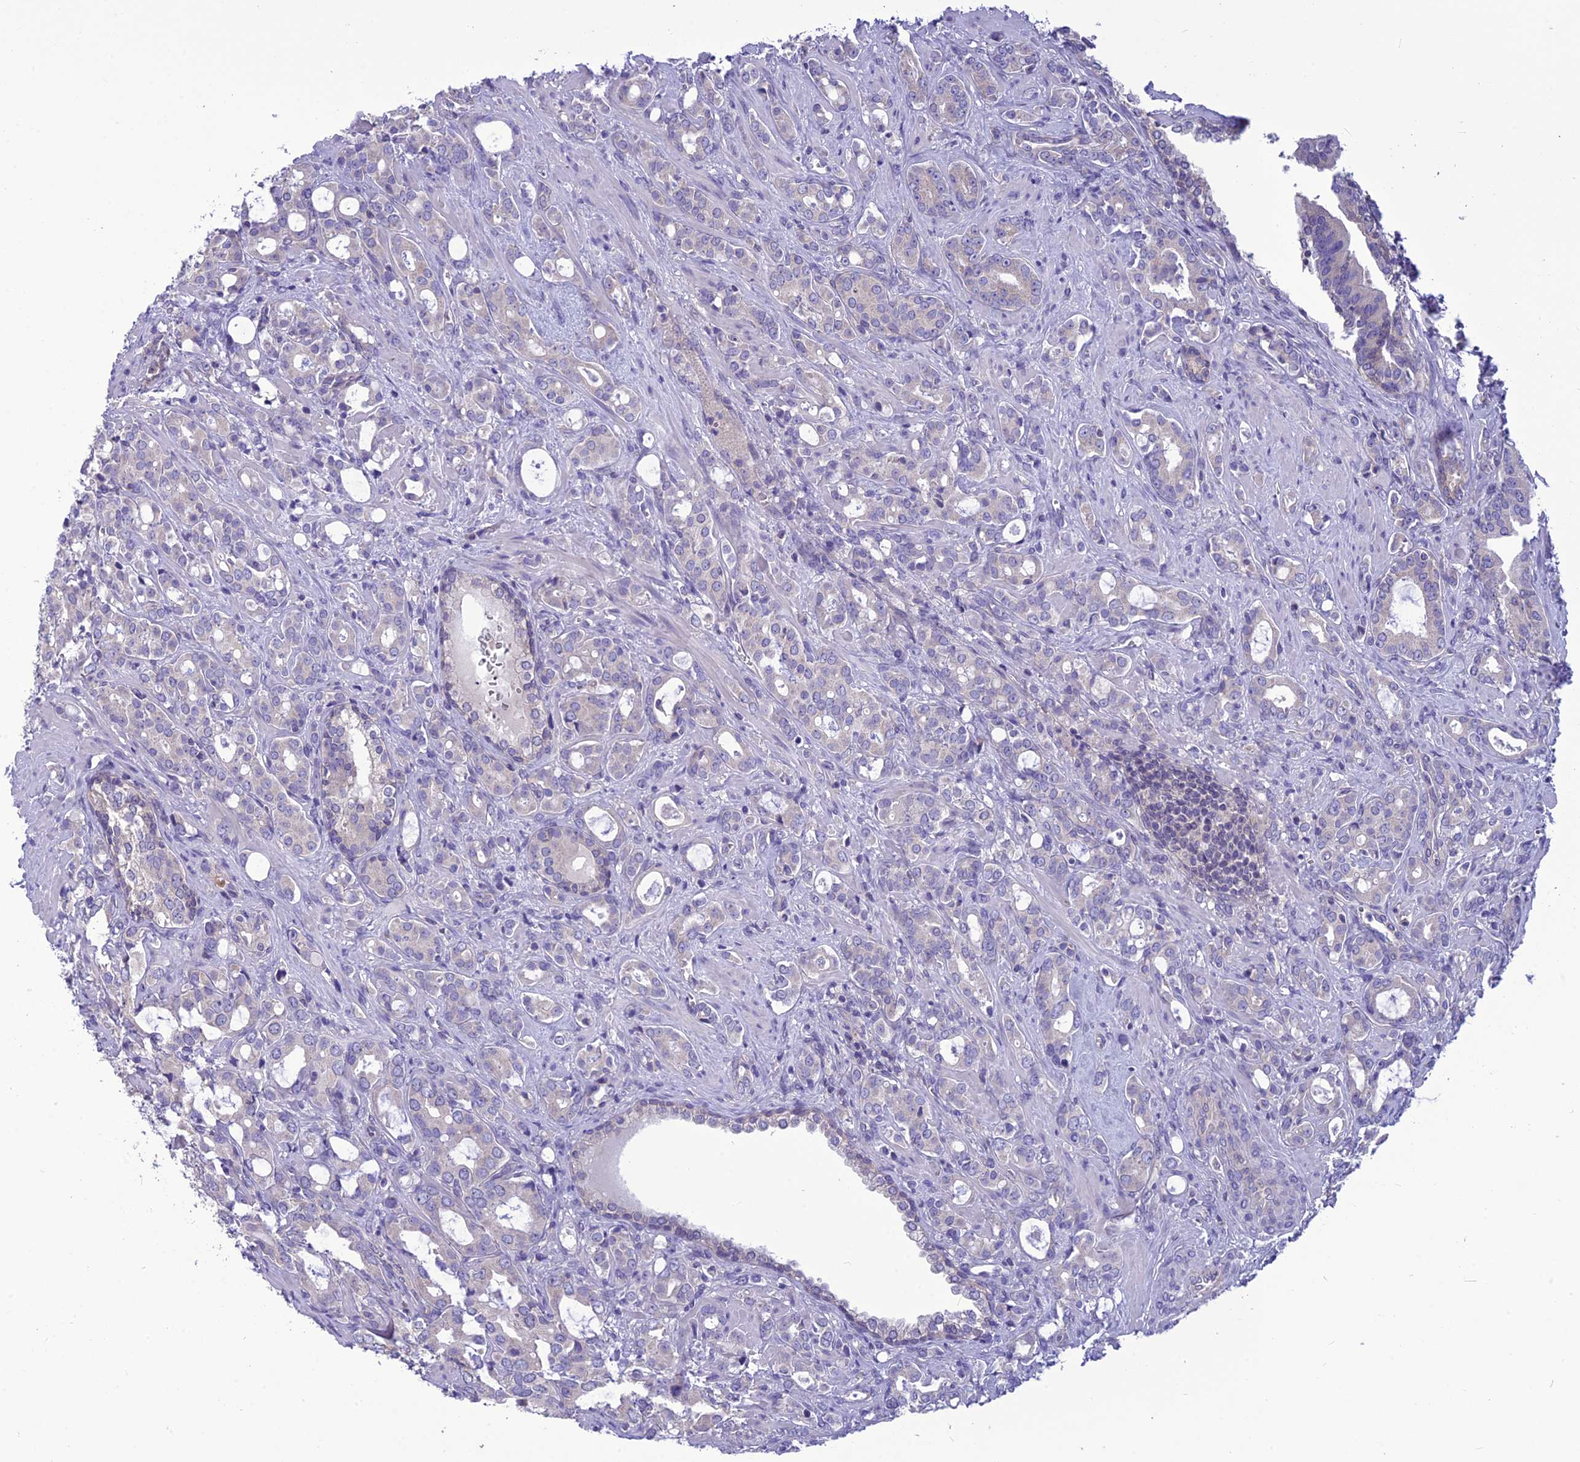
{"staining": {"intensity": "negative", "quantity": "none", "location": "none"}, "tissue": "prostate cancer", "cell_type": "Tumor cells", "image_type": "cancer", "snomed": [{"axis": "morphology", "description": "Adenocarcinoma, High grade"}, {"axis": "topography", "description": "Prostate"}], "caption": "Protein analysis of prostate cancer (adenocarcinoma (high-grade)) demonstrates no significant expression in tumor cells.", "gene": "PSMF1", "patient": {"sex": "male", "age": 72}}